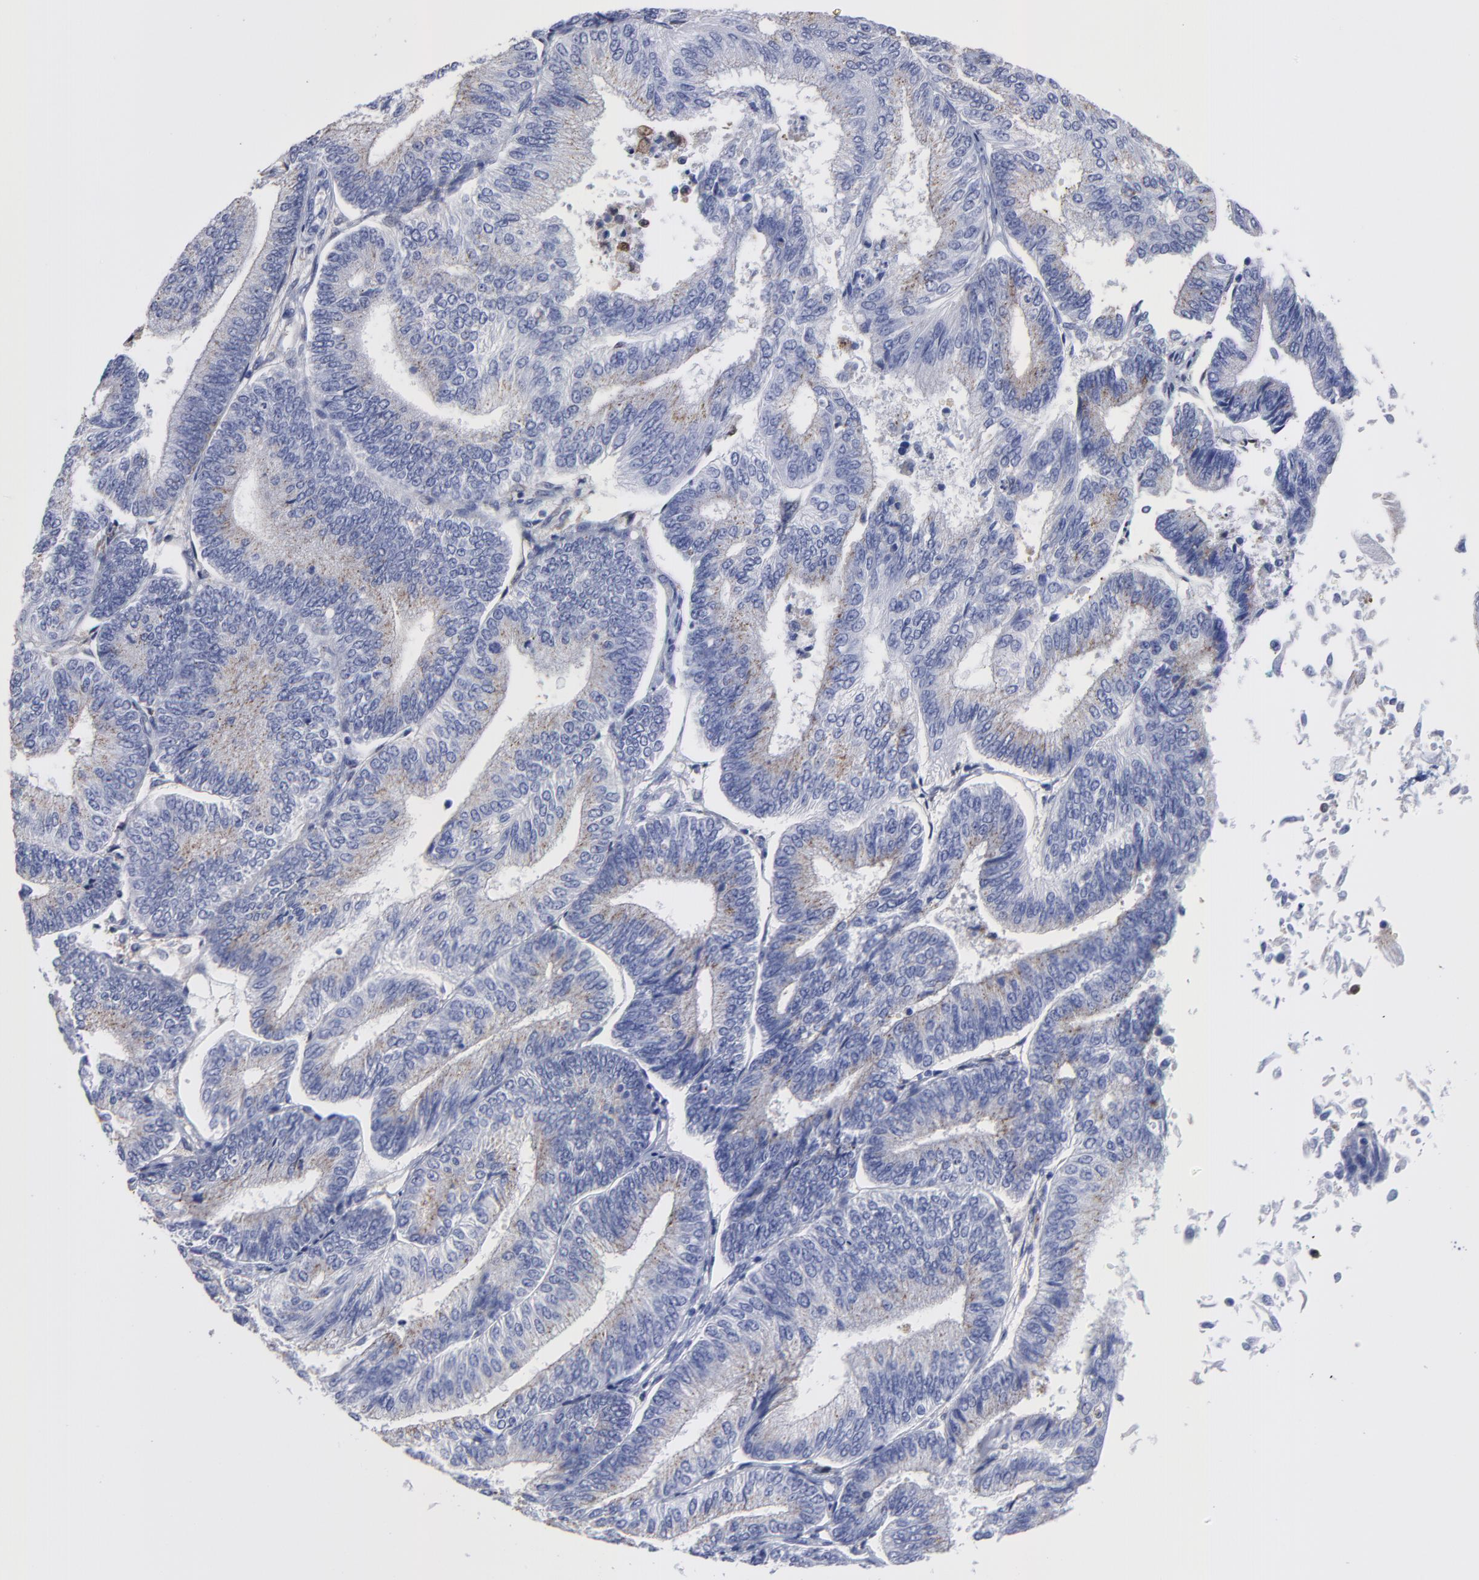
{"staining": {"intensity": "moderate", "quantity": "25%-75%", "location": "cytoplasmic/membranous"}, "tissue": "endometrial cancer", "cell_type": "Tumor cells", "image_type": "cancer", "snomed": [{"axis": "morphology", "description": "Adenocarcinoma, NOS"}, {"axis": "topography", "description": "Endometrium"}], "caption": "Protein staining by immunohistochemistry demonstrates moderate cytoplasmic/membranous expression in approximately 25%-75% of tumor cells in endometrial adenocarcinoma.", "gene": "SMARCA1", "patient": {"sex": "female", "age": 55}}